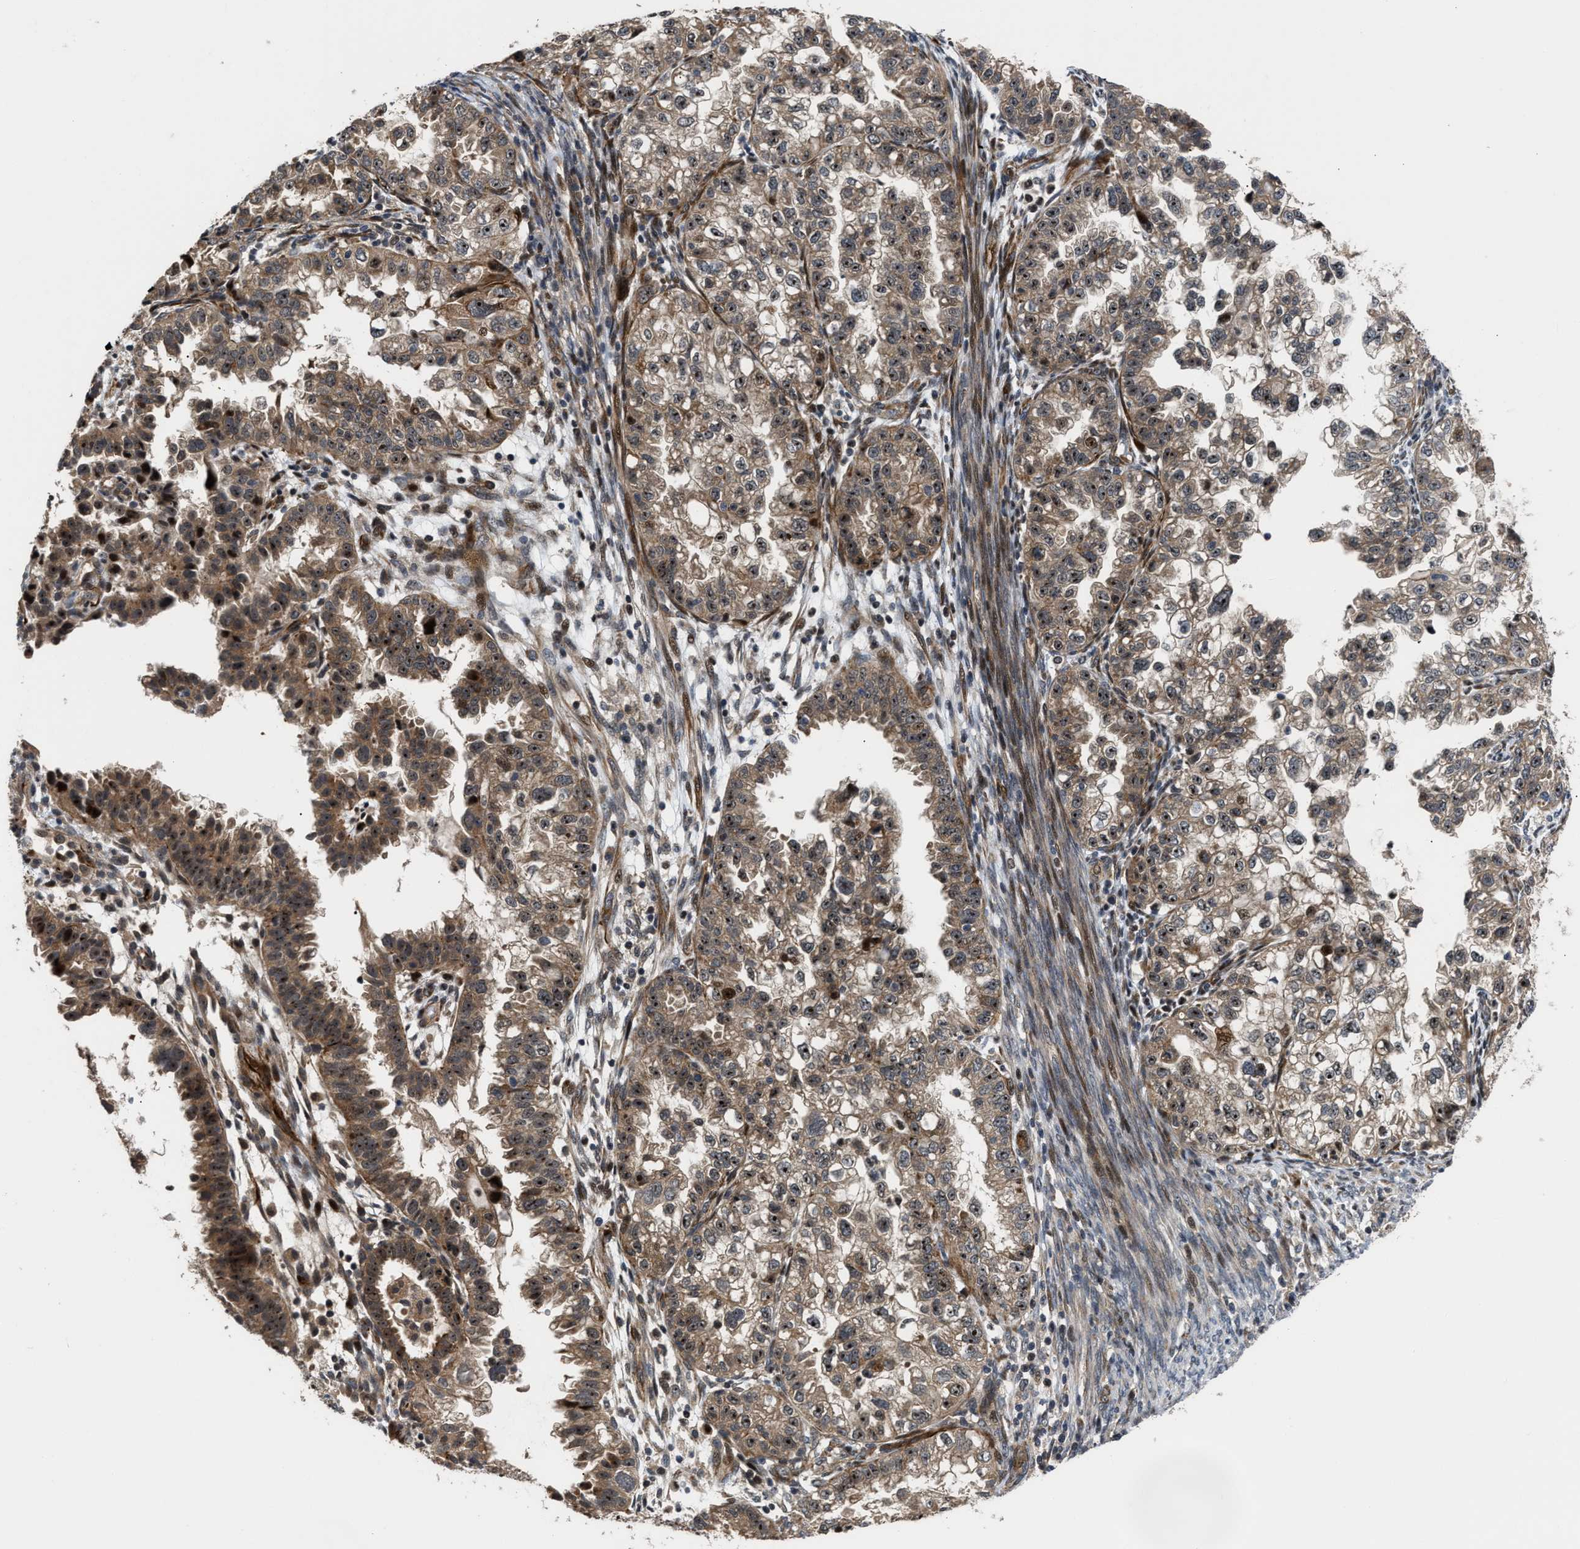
{"staining": {"intensity": "moderate", "quantity": ">75%", "location": "cytoplasmic/membranous,nuclear"}, "tissue": "endometrial cancer", "cell_type": "Tumor cells", "image_type": "cancer", "snomed": [{"axis": "morphology", "description": "Adenocarcinoma, NOS"}, {"axis": "topography", "description": "Endometrium"}], "caption": "Moderate cytoplasmic/membranous and nuclear protein staining is appreciated in about >75% of tumor cells in endometrial adenocarcinoma.", "gene": "ALDH3A2", "patient": {"sex": "female", "age": 85}}